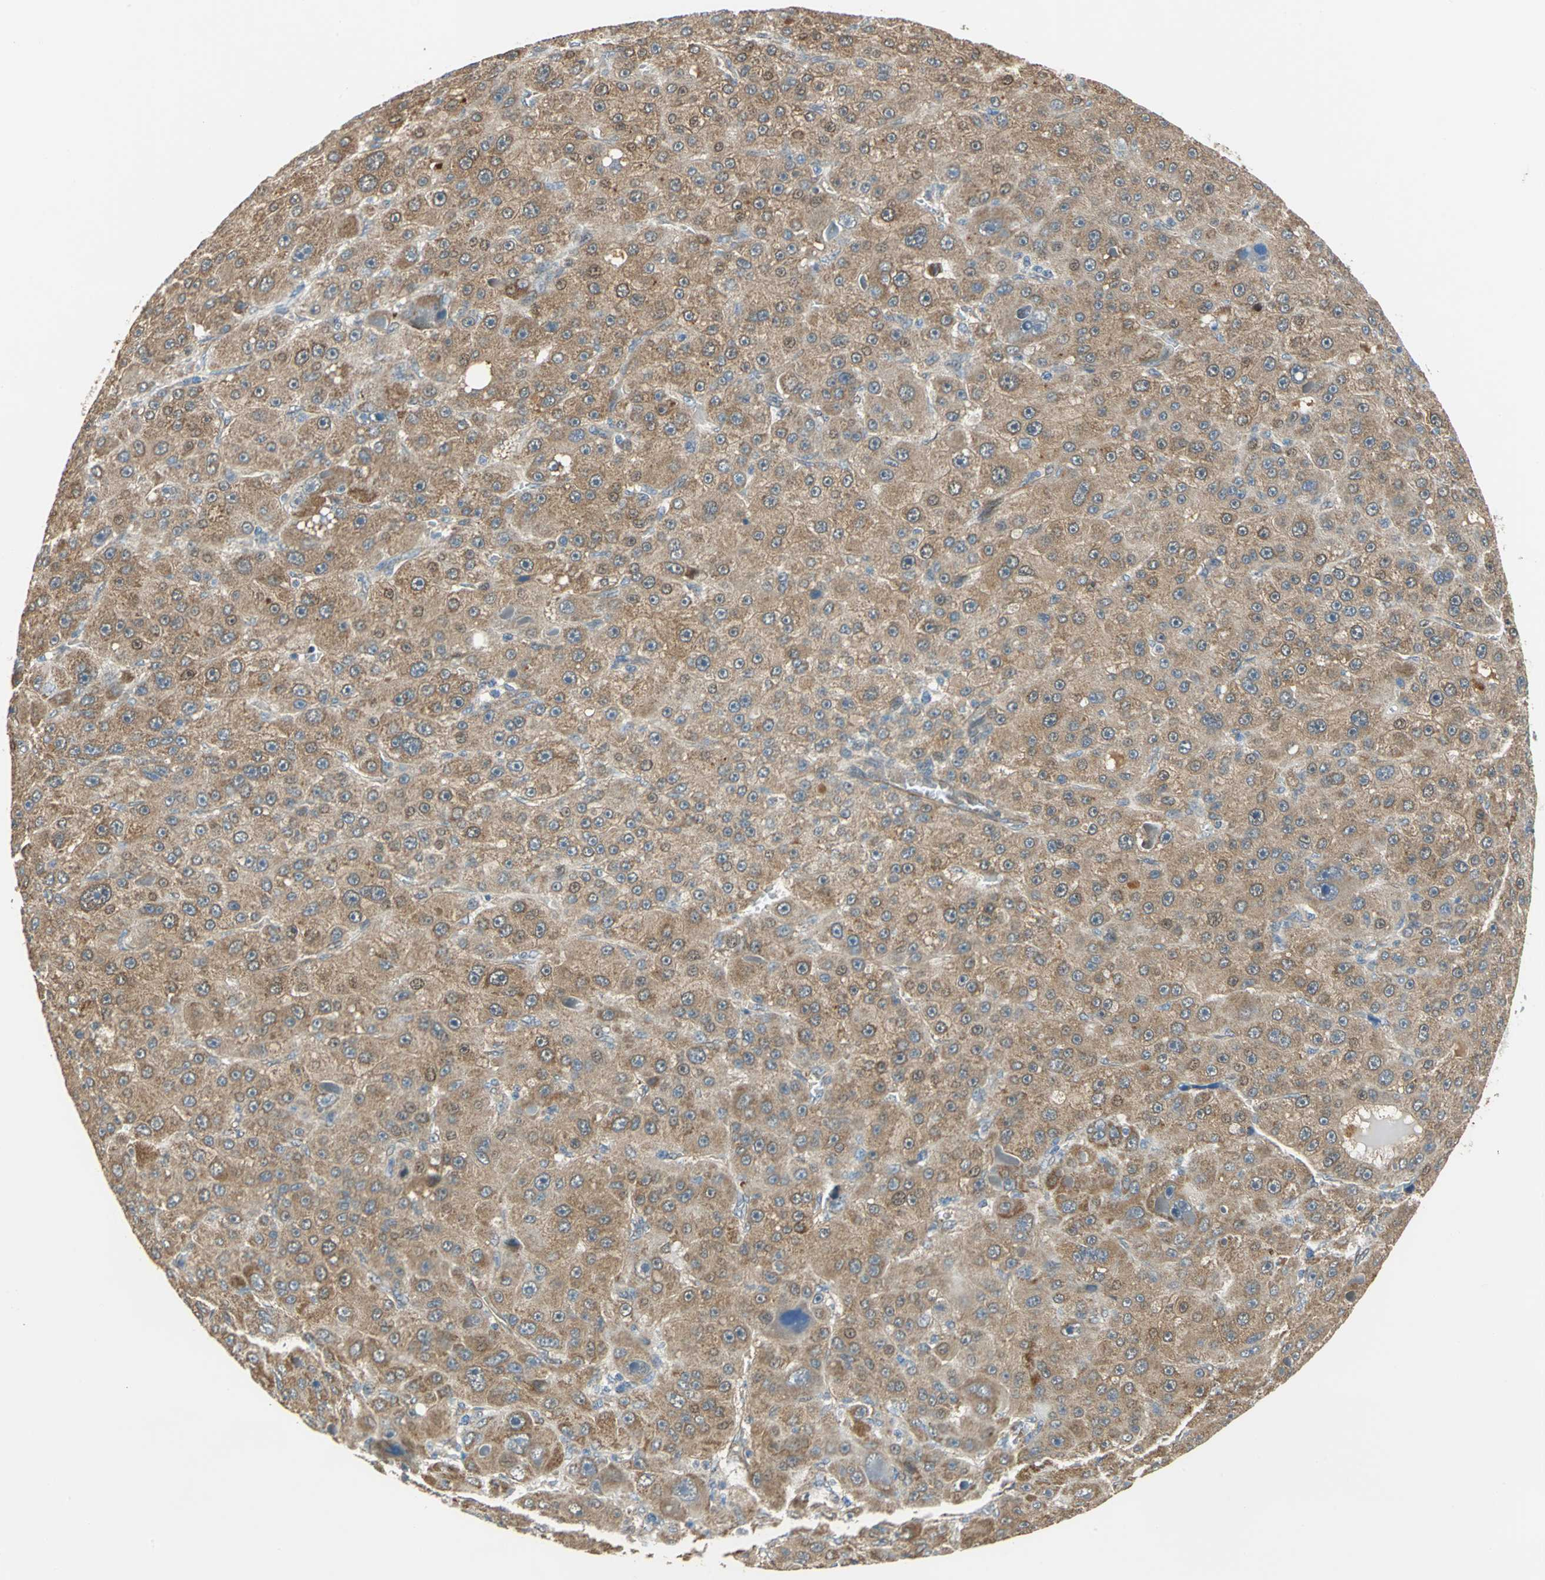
{"staining": {"intensity": "moderate", "quantity": ">75%", "location": "cytoplasmic/membranous"}, "tissue": "liver cancer", "cell_type": "Tumor cells", "image_type": "cancer", "snomed": [{"axis": "morphology", "description": "Carcinoma, Hepatocellular, NOS"}, {"axis": "topography", "description": "Liver"}], "caption": "There is medium levels of moderate cytoplasmic/membranous expression in tumor cells of liver cancer (hepatocellular carcinoma), as demonstrated by immunohistochemical staining (brown color).", "gene": "MRPS22", "patient": {"sex": "male", "age": 76}}